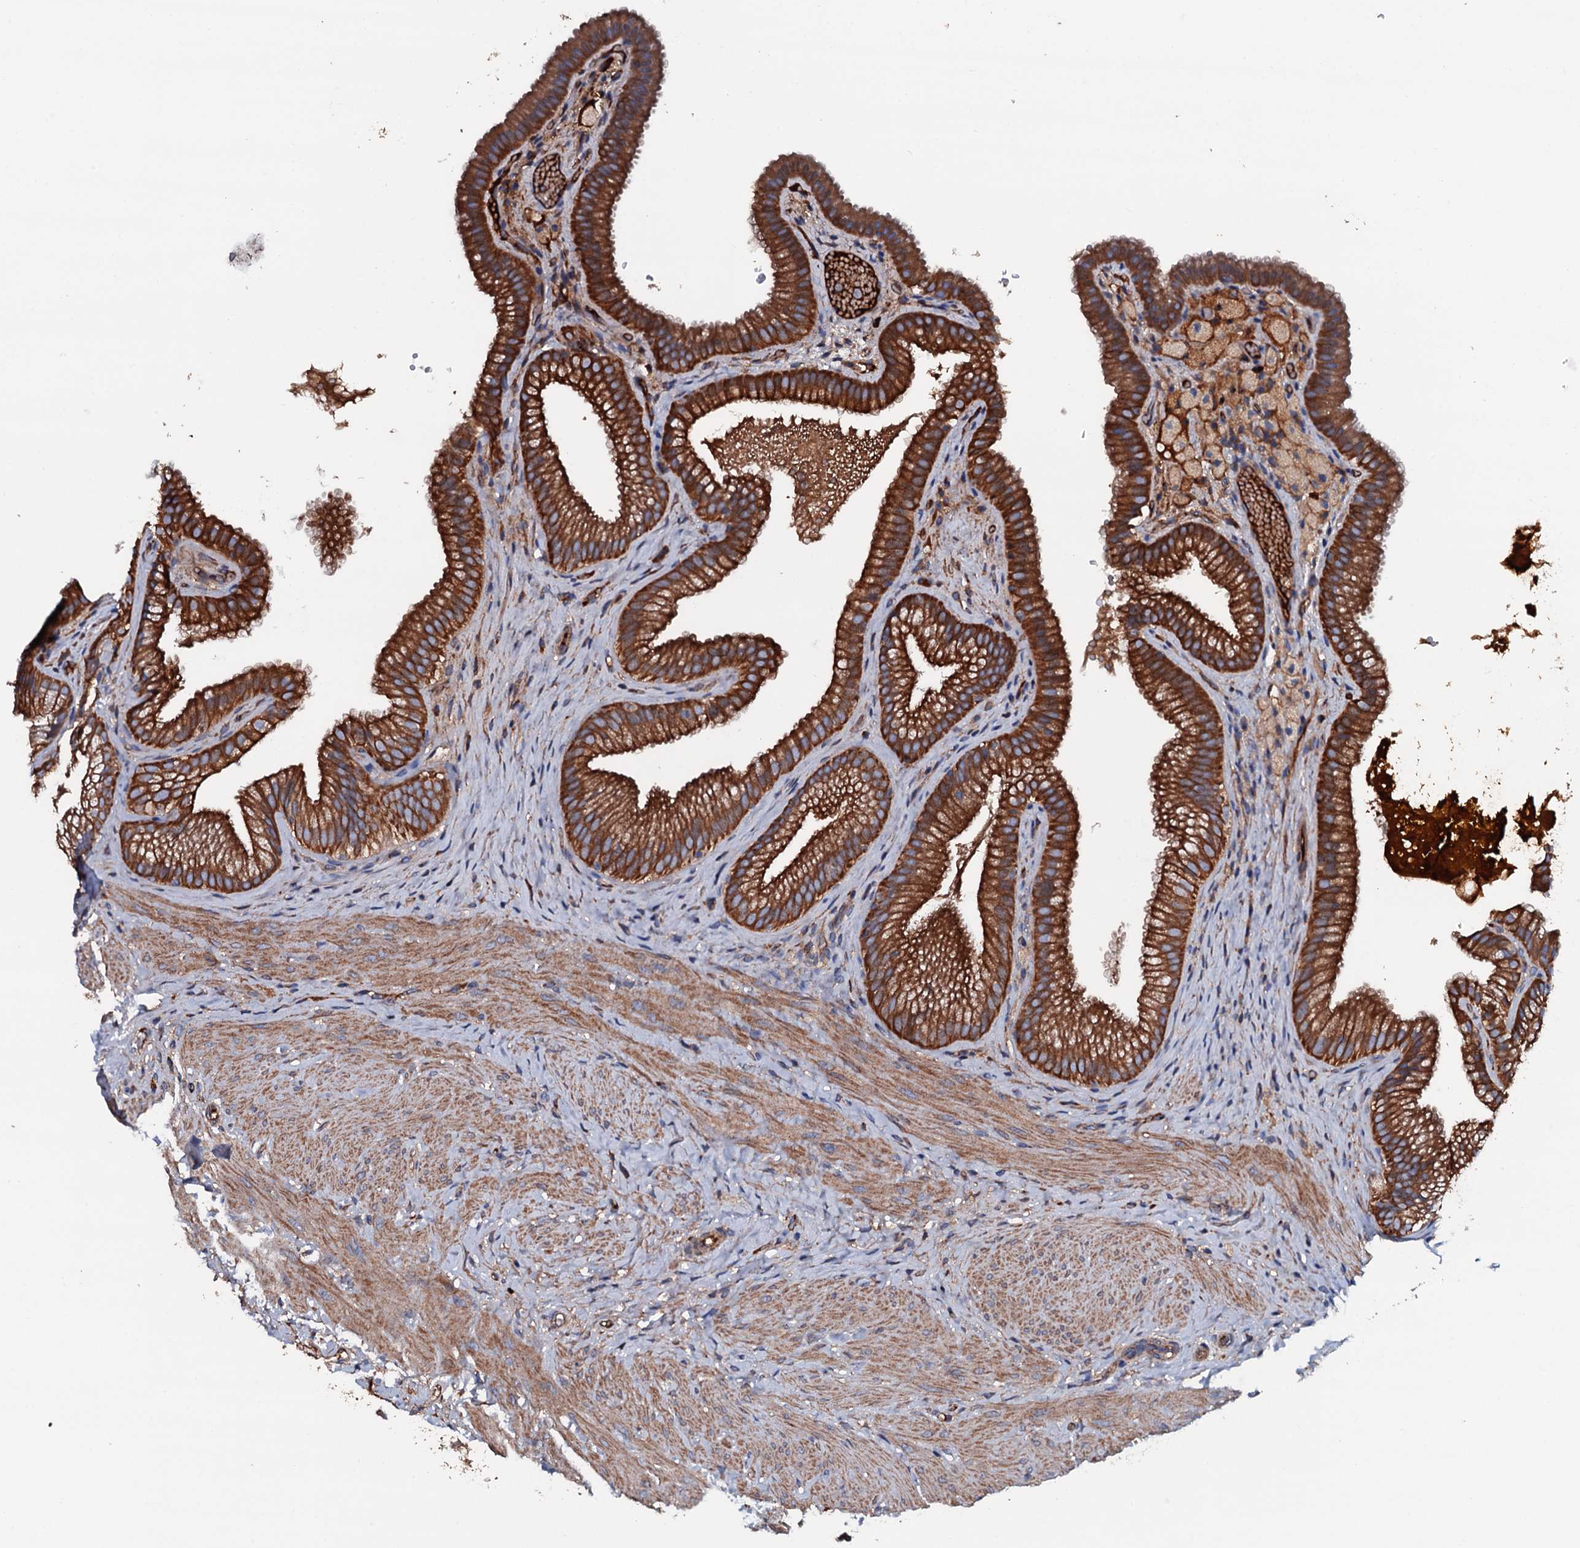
{"staining": {"intensity": "strong", "quantity": ">75%", "location": "cytoplasmic/membranous"}, "tissue": "gallbladder", "cell_type": "Glandular cells", "image_type": "normal", "snomed": [{"axis": "morphology", "description": "Normal tissue, NOS"}, {"axis": "morphology", "description": "Inflammation, NOS"}, {"axis": "topography", "description": "Gallbladder"}], "caption": "Immunohistochemistry staining of benign gallbladder, which reveals high levels of strong cytoplasmic/membranous positivity in about >75% of glandular cells indicating strong cytoplasmic/membranous protein positivity. The staining was performed using DAB (brown) for protein detection and nuclei were counterstained in hematoxylin (blue).", "gene": "NEK1", "patient": {"sex": "male", "age": 51}}